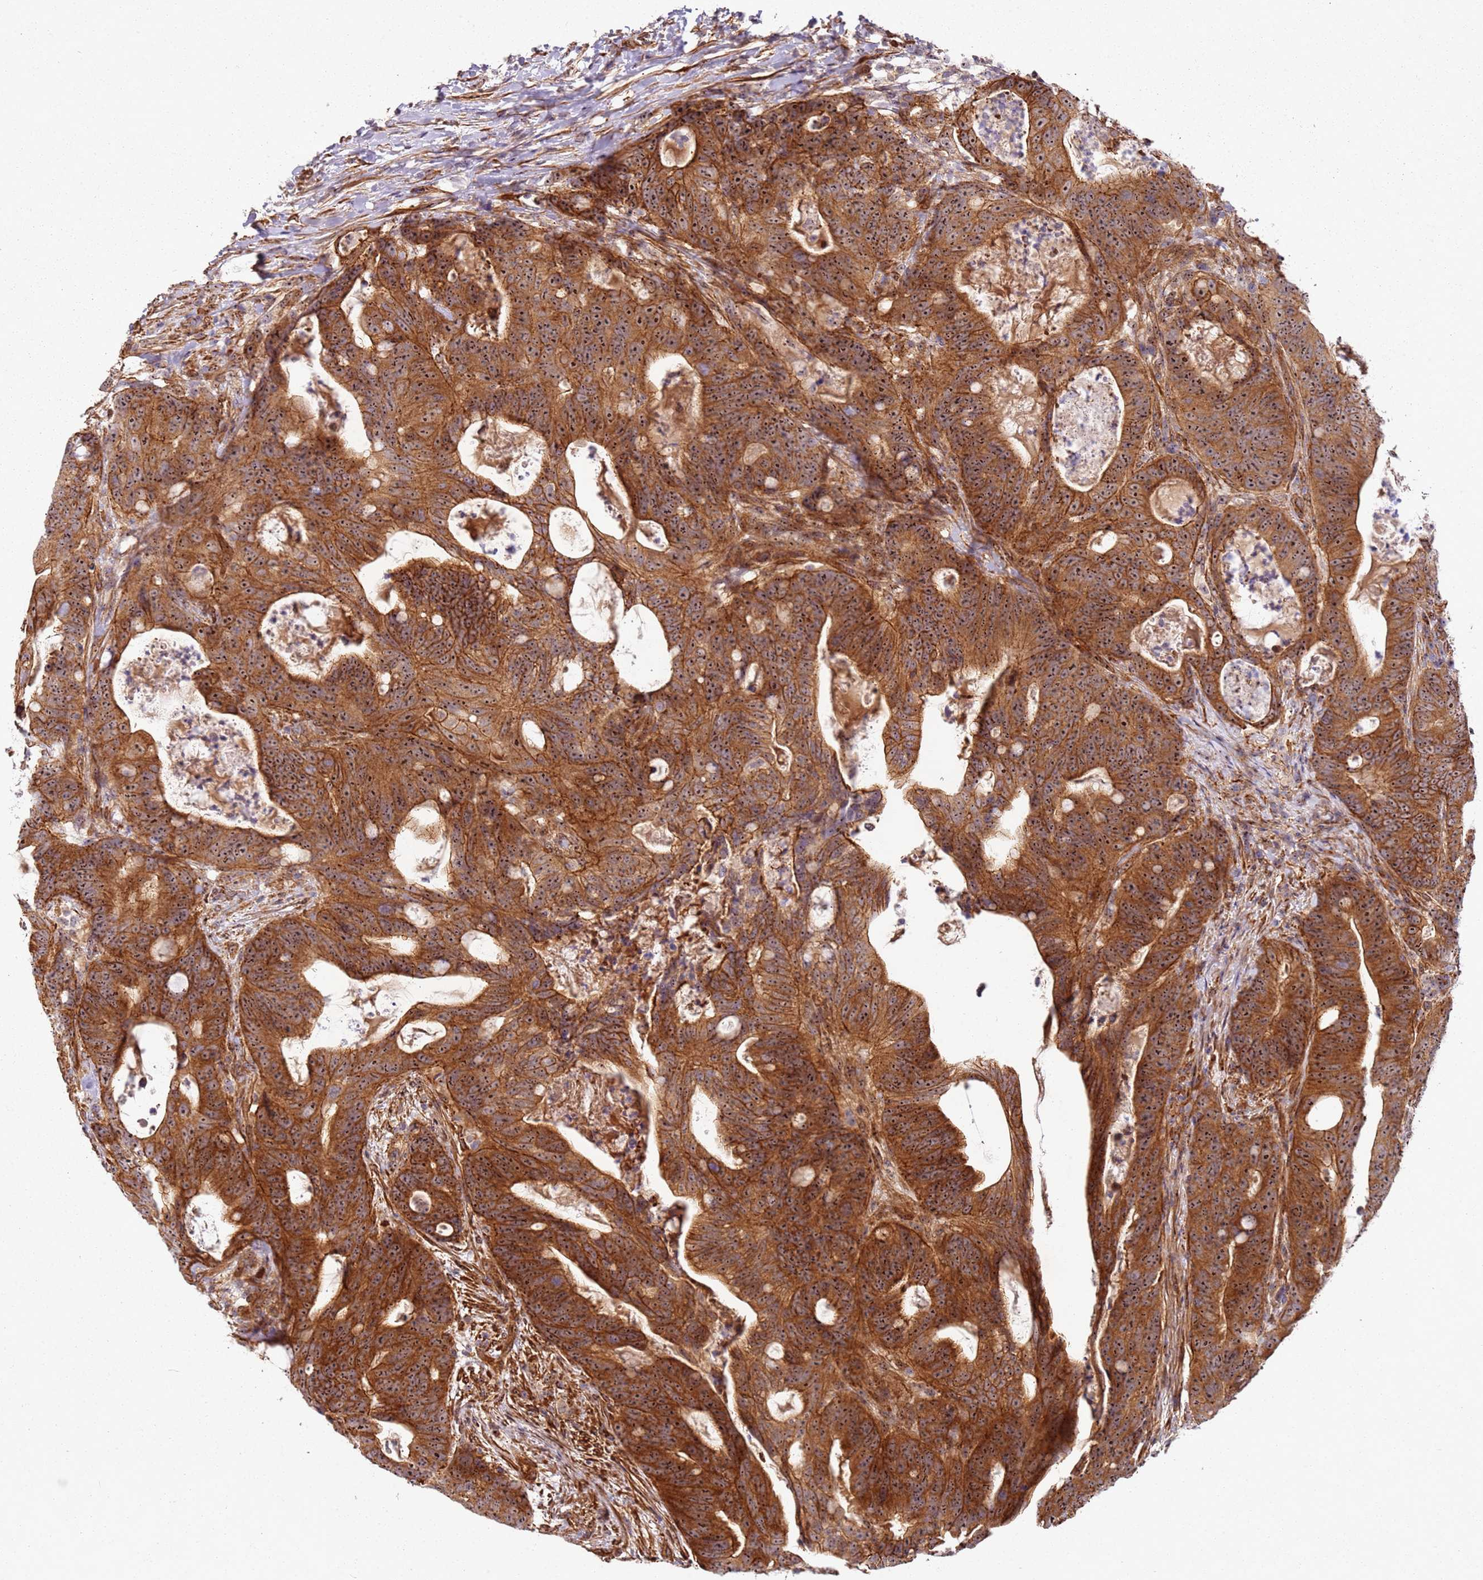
{"staining": {"intensity": "strong", "quantity": ">75%", "location": "cytoplasmic/membranous,nuclear"}, "tissue": "colorectal cancer", "cell_type": "Tumor cells", "image_type": "cancer", "snomed": [{"axis": "morphology", "description": "Adenocarcinoma, NOS"}, {"axis": "topography", "description": "Colon"}], "caption": "Colorectal cancer (adenocarcinoma) stained for a protein demonstrates strong cytoplasmic/membranous and nuclear positivity in tumor cells. The staining is performed using DAB (3,3'-diaminobenzidine) brown chromogen to label protein expression. The nuclei are counter-stained blue using hematoxylin.", "gene": "C2CD4B", "patient": {"sex": "female", "age": 82}}